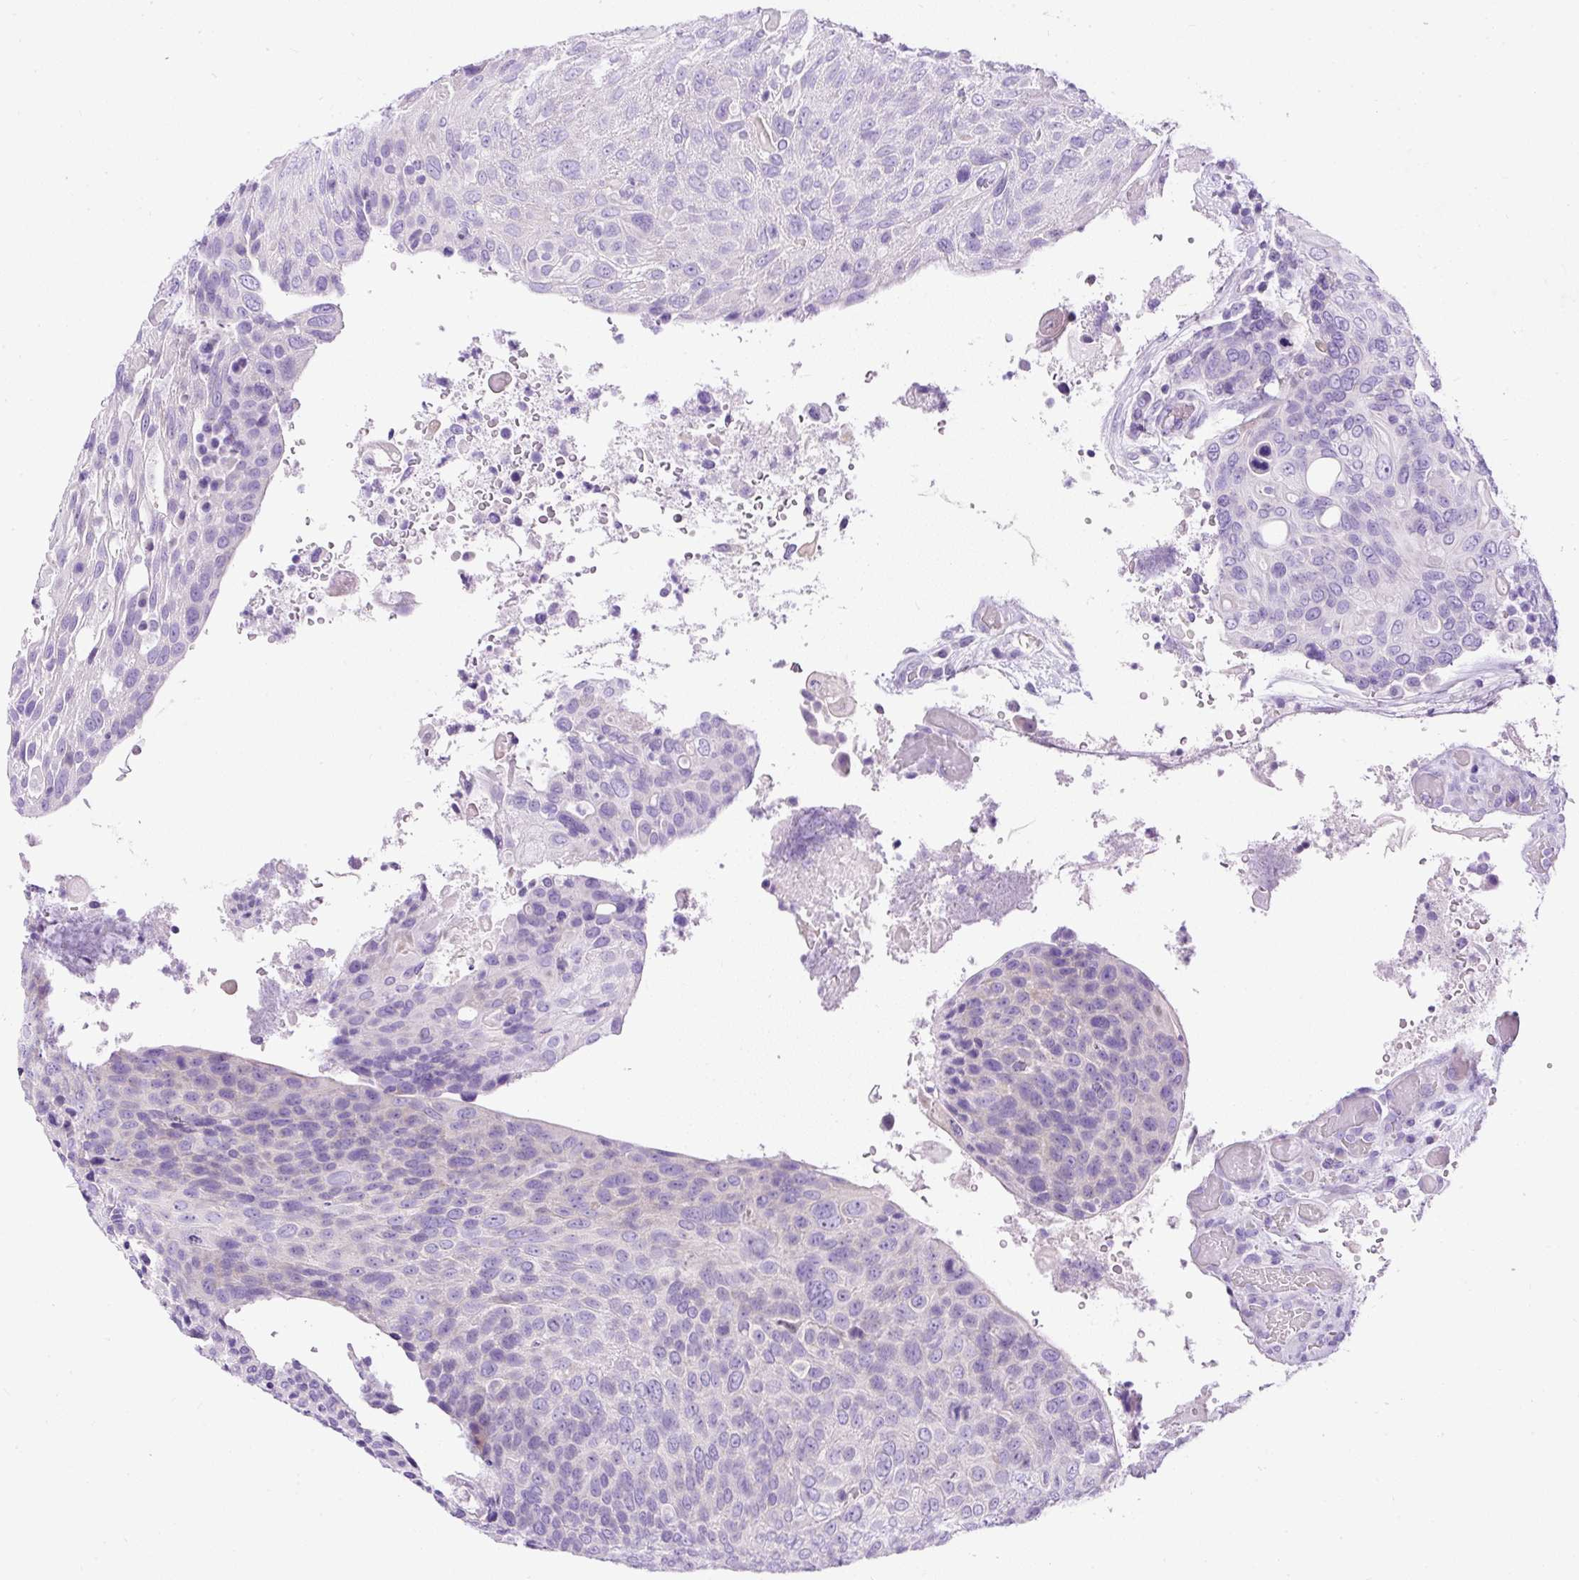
{"staining": {"intensity": "negative", "quantity": "none", "location": "none"}, "tissue": "urothelial cancer", "cell_type": "Tumor cells", "image_type": "cancer", "snomed": [{"axis": "morphology", "description": "Urothelial carcinoma, High grade"}, {"axis": "topography", "description": "Urinary bladder"}], "caption": "This is a image of IHC staining of high-grade urothelial carcinoma, which shows no staining in tumor cells.", "gene": "STOX2", "patient": {"sex": "female", "age": 70}}